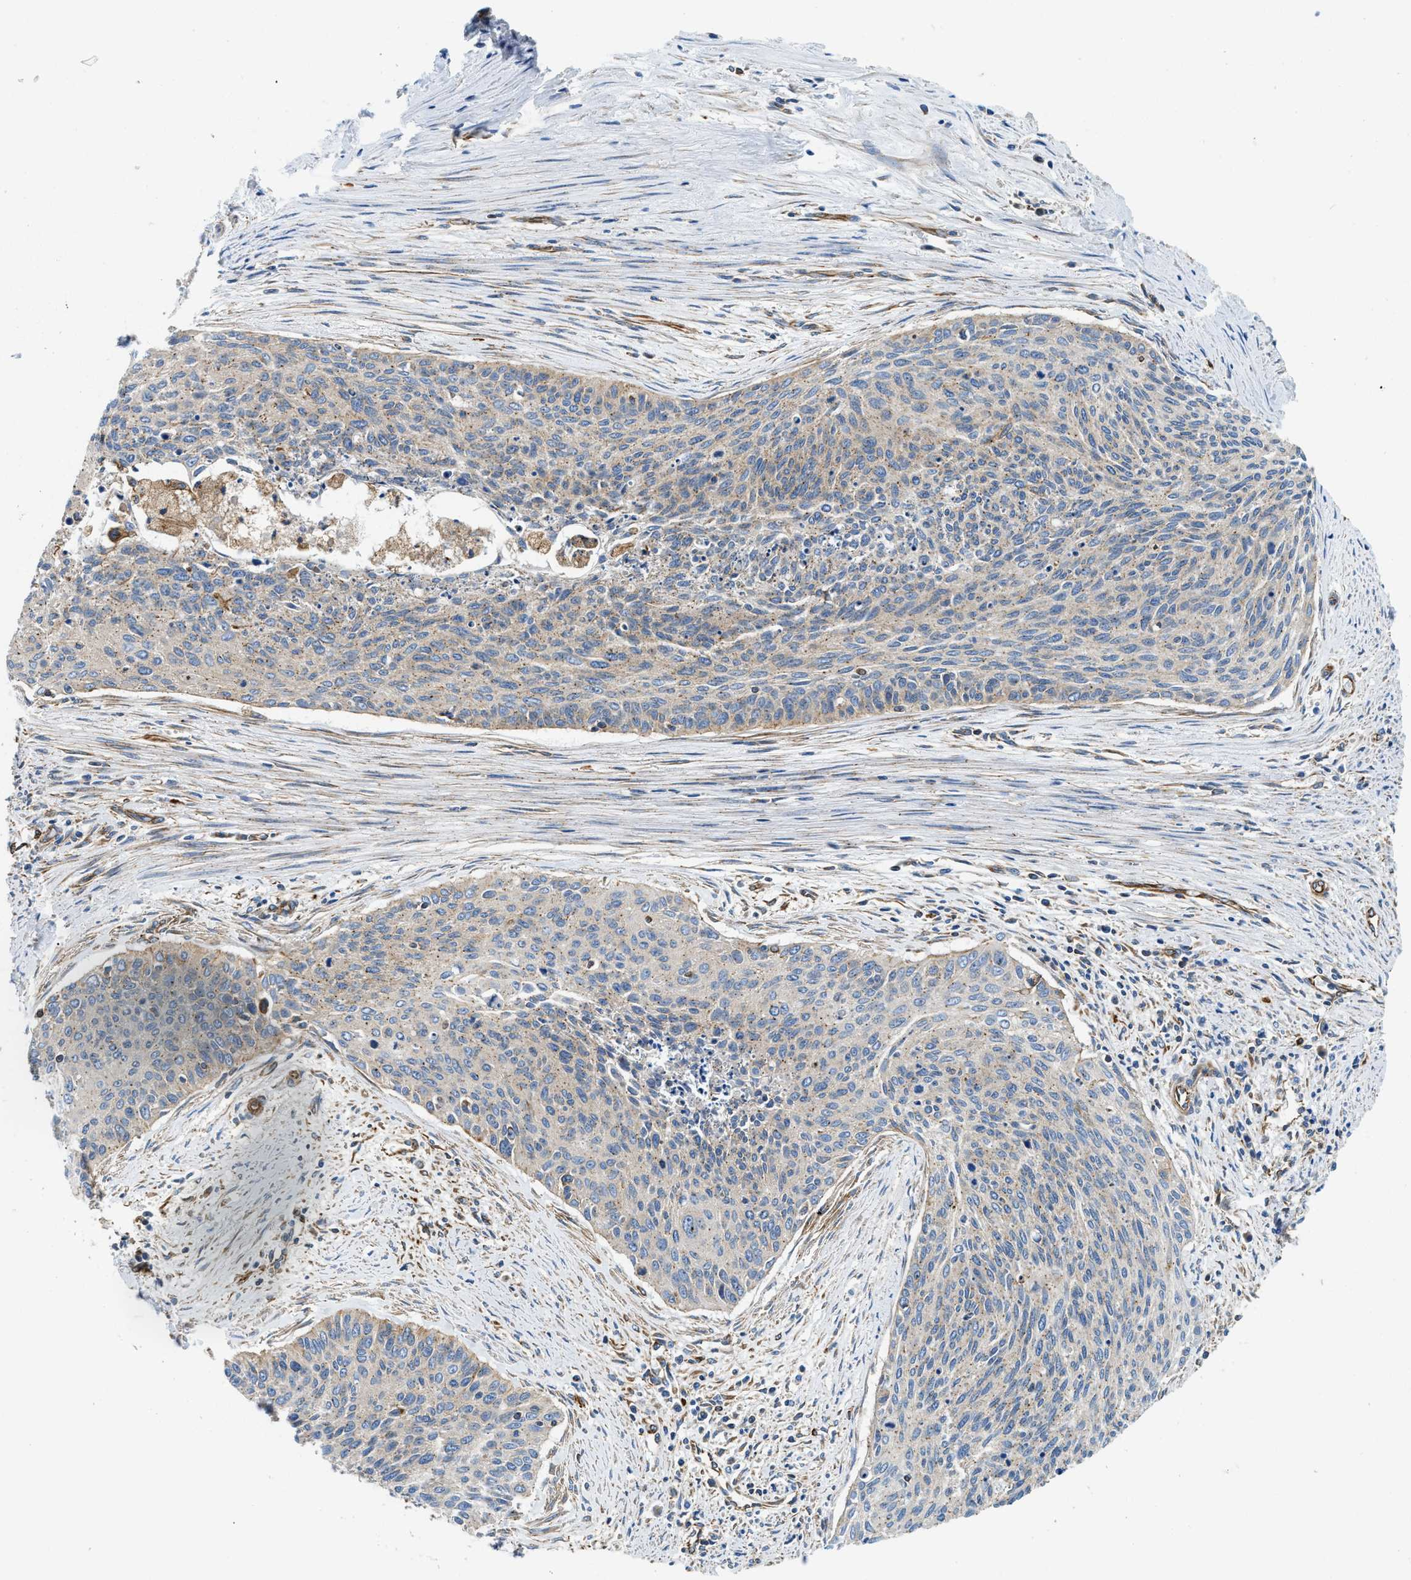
{"staining": {"intensity": "negative", "quantity": "none", "location": "none"}, "tissue": "cervical cancer", "cell_type": "Tumor cells", "image_type": "cancer", "snomed": [{"axis": "morphology", "description": "Squamous cell carcinoma, NOS"}, {"axis": "topography", "description": "Cervix"}], "caption": "IHC image of neoplastic tissue: squamous cell carcinoma (cervical) stained with DAB (3,3'-diaminobenzidine) displays no significant protein staining in tumor cells.", "gene": "HSD17B12", "patient": {"sex": "female", "age": 55}}